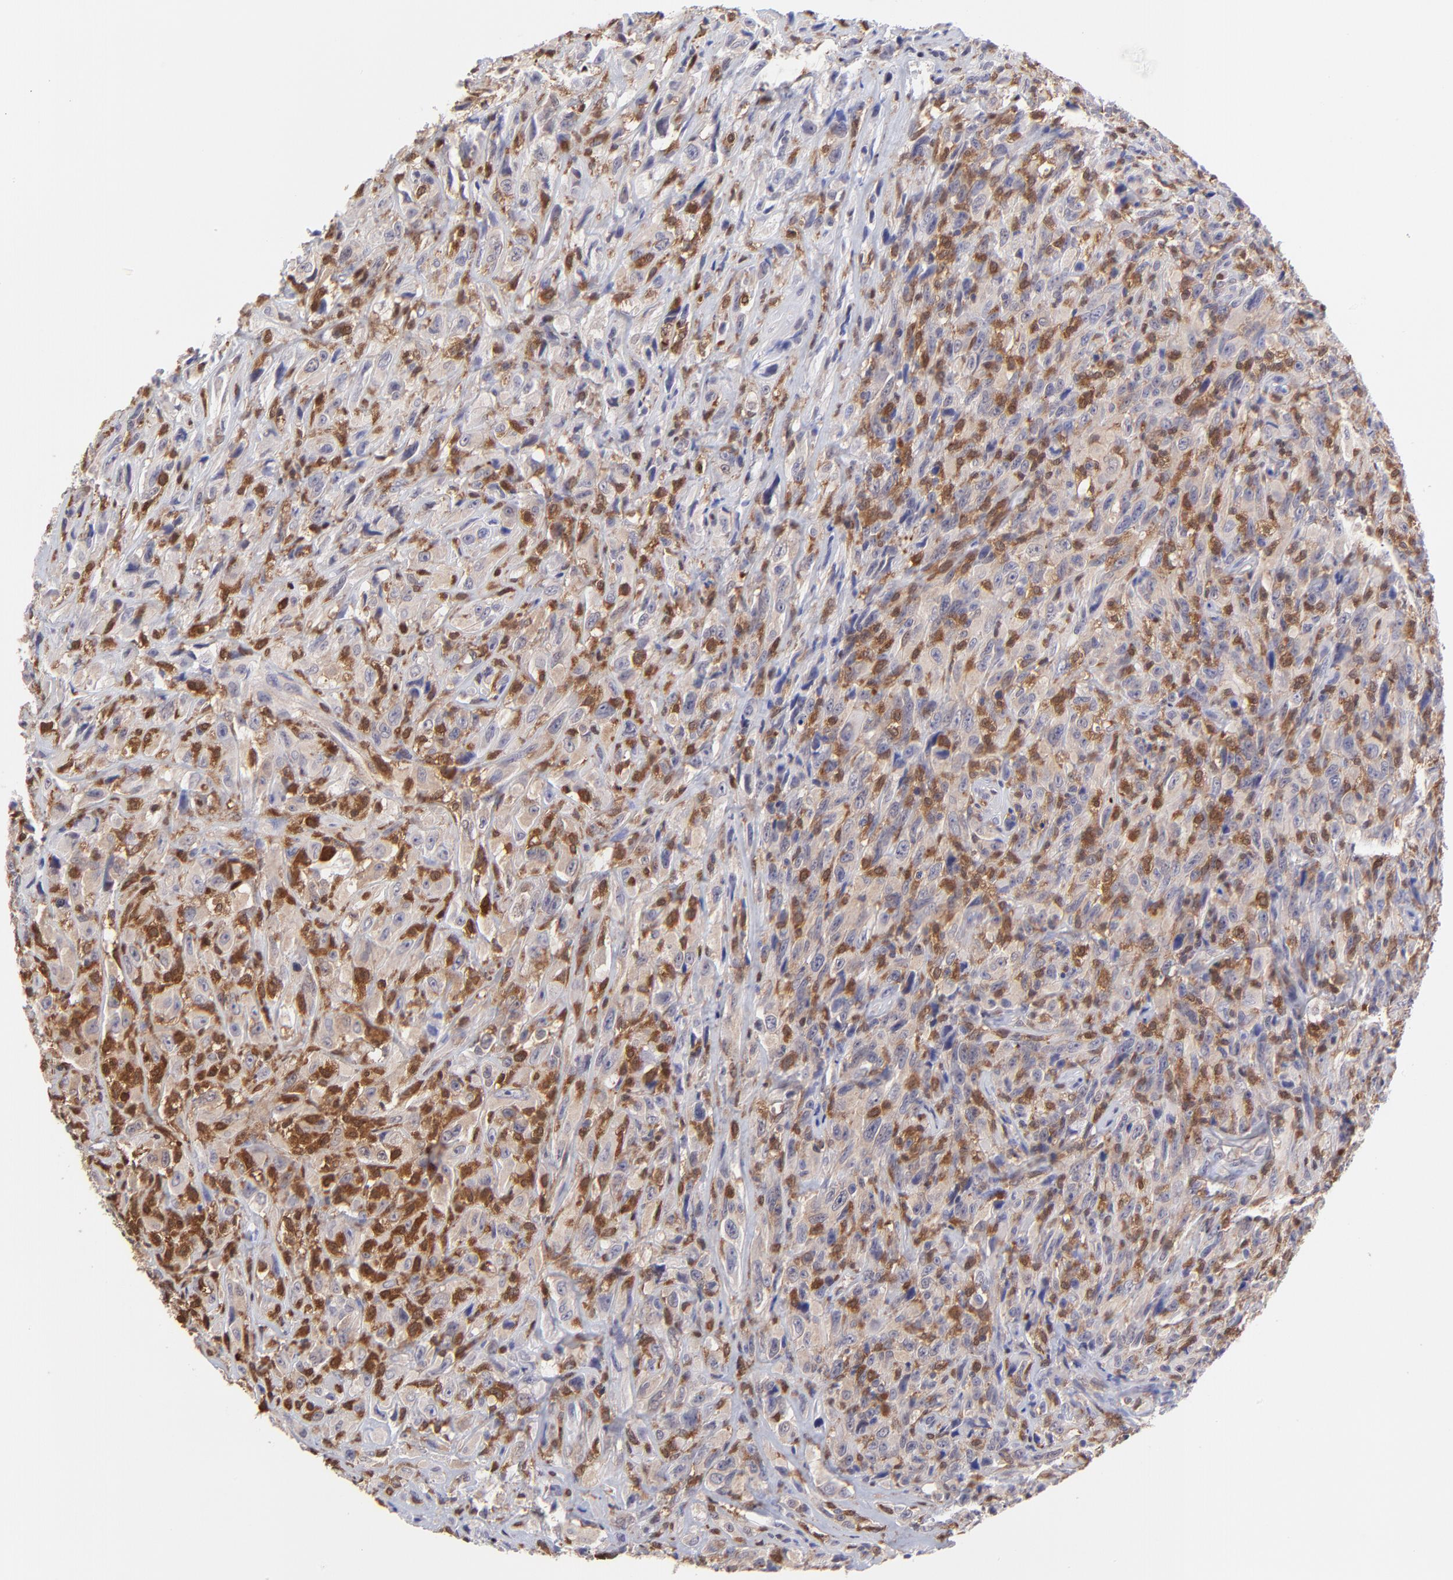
{"staining": {"intensity": "weak", "quantity": ">75%", "location": "nuclear"}, "tissue": "glioma", "cell_type": "Tumor cells", "image_type": "cancer", "snomed": [{"axis": "morphology", "description": "Glioma, malignant, High grade"}, {"axis": "topography", "description": "Brain"}], "caption": "Human malignant glioma (high-grade) stained with a brown dye shows weak nuclear positive expression in approximately >75% of tumor cells.", "gene": "HYAL1", "patient": {"sex": "male", "age": 48}}